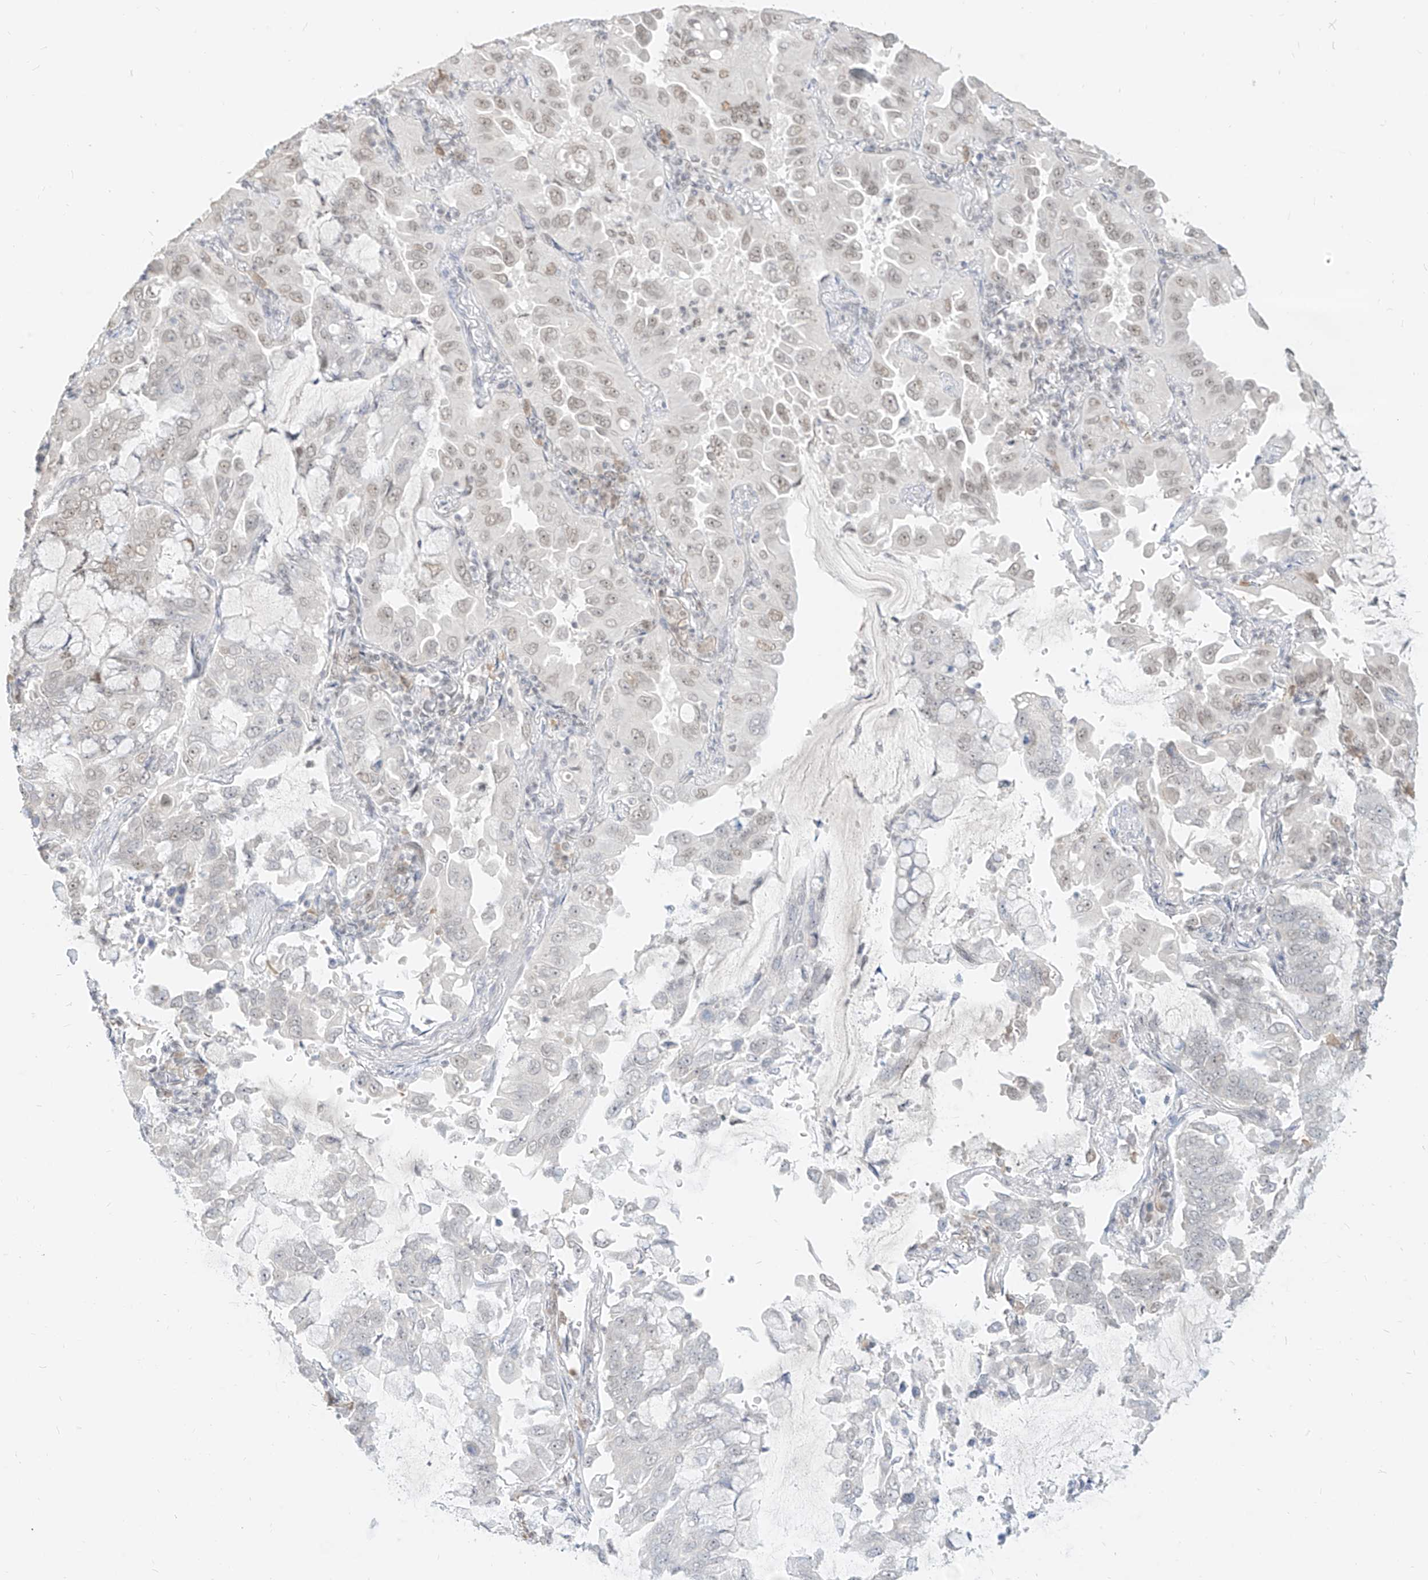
{"staining": {"intensity": "weak", "quantity": "<25%", "location": "nuclear"}, "tissue": "lung cancer", "cell_type": "Tumor cells", "image_type": "cancer", "snomed": [{"axis": "morphology", "description": "Adenocarcinoma, NOS"}, {"axis": "topography", "description": "Lung"}], "caption": "DAB (3,3'-diaminobenzidine) immunohistochemical staining of adenocarcinoma (lung) reveals no significant expression in tumor cells. Nuclei are stained in blue.", "gene": "SUPT5H", "patient": {"sex": "male", "age": 64}}